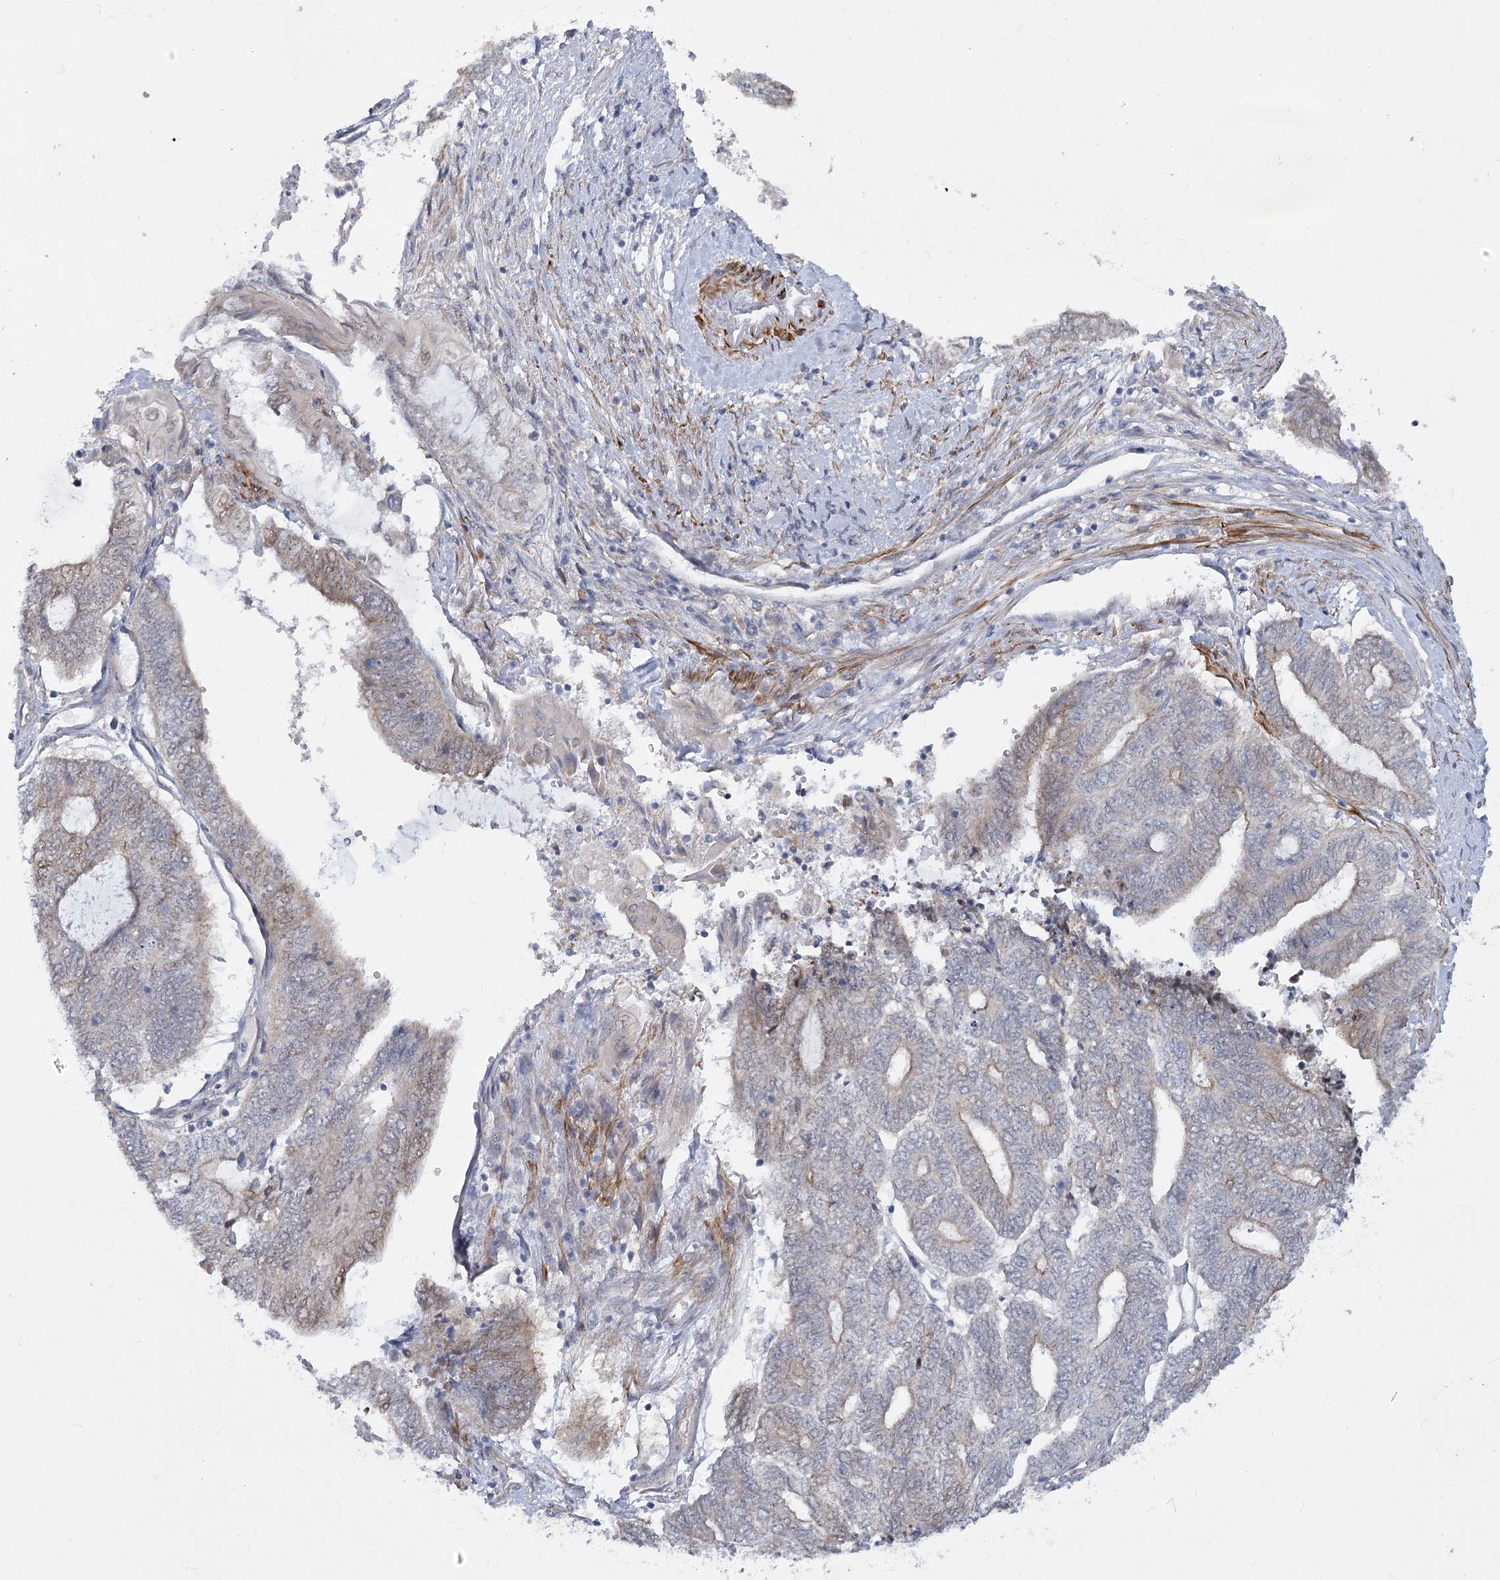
{"staining": {"intensity": "weak", "quantity": "25%-75%", "location": "cytoplasmic/membranous,nuclear"}, "tissue": "endometrial cancer", "cell_type": "Tumor cells", "image_type": "cancer", "snomed": [{"axis": "morphology", "description": "Adenocarcinoma, NOS"}, {"axis": "topography", "description": "Uterus"}, {"axis": "topography", "description": "Endometrium"}], "caption": "Tumor cells reveal low levels of weak cytoplasmic/membranous and nuclear staining in about 25%-75% of cells in endometrial cancer (adenocarcinoma). The protein is shown in brown color, while the nuclei are stained blue.", "gene": "ARSI", "patient": {"sex": "female", "age": 70}}